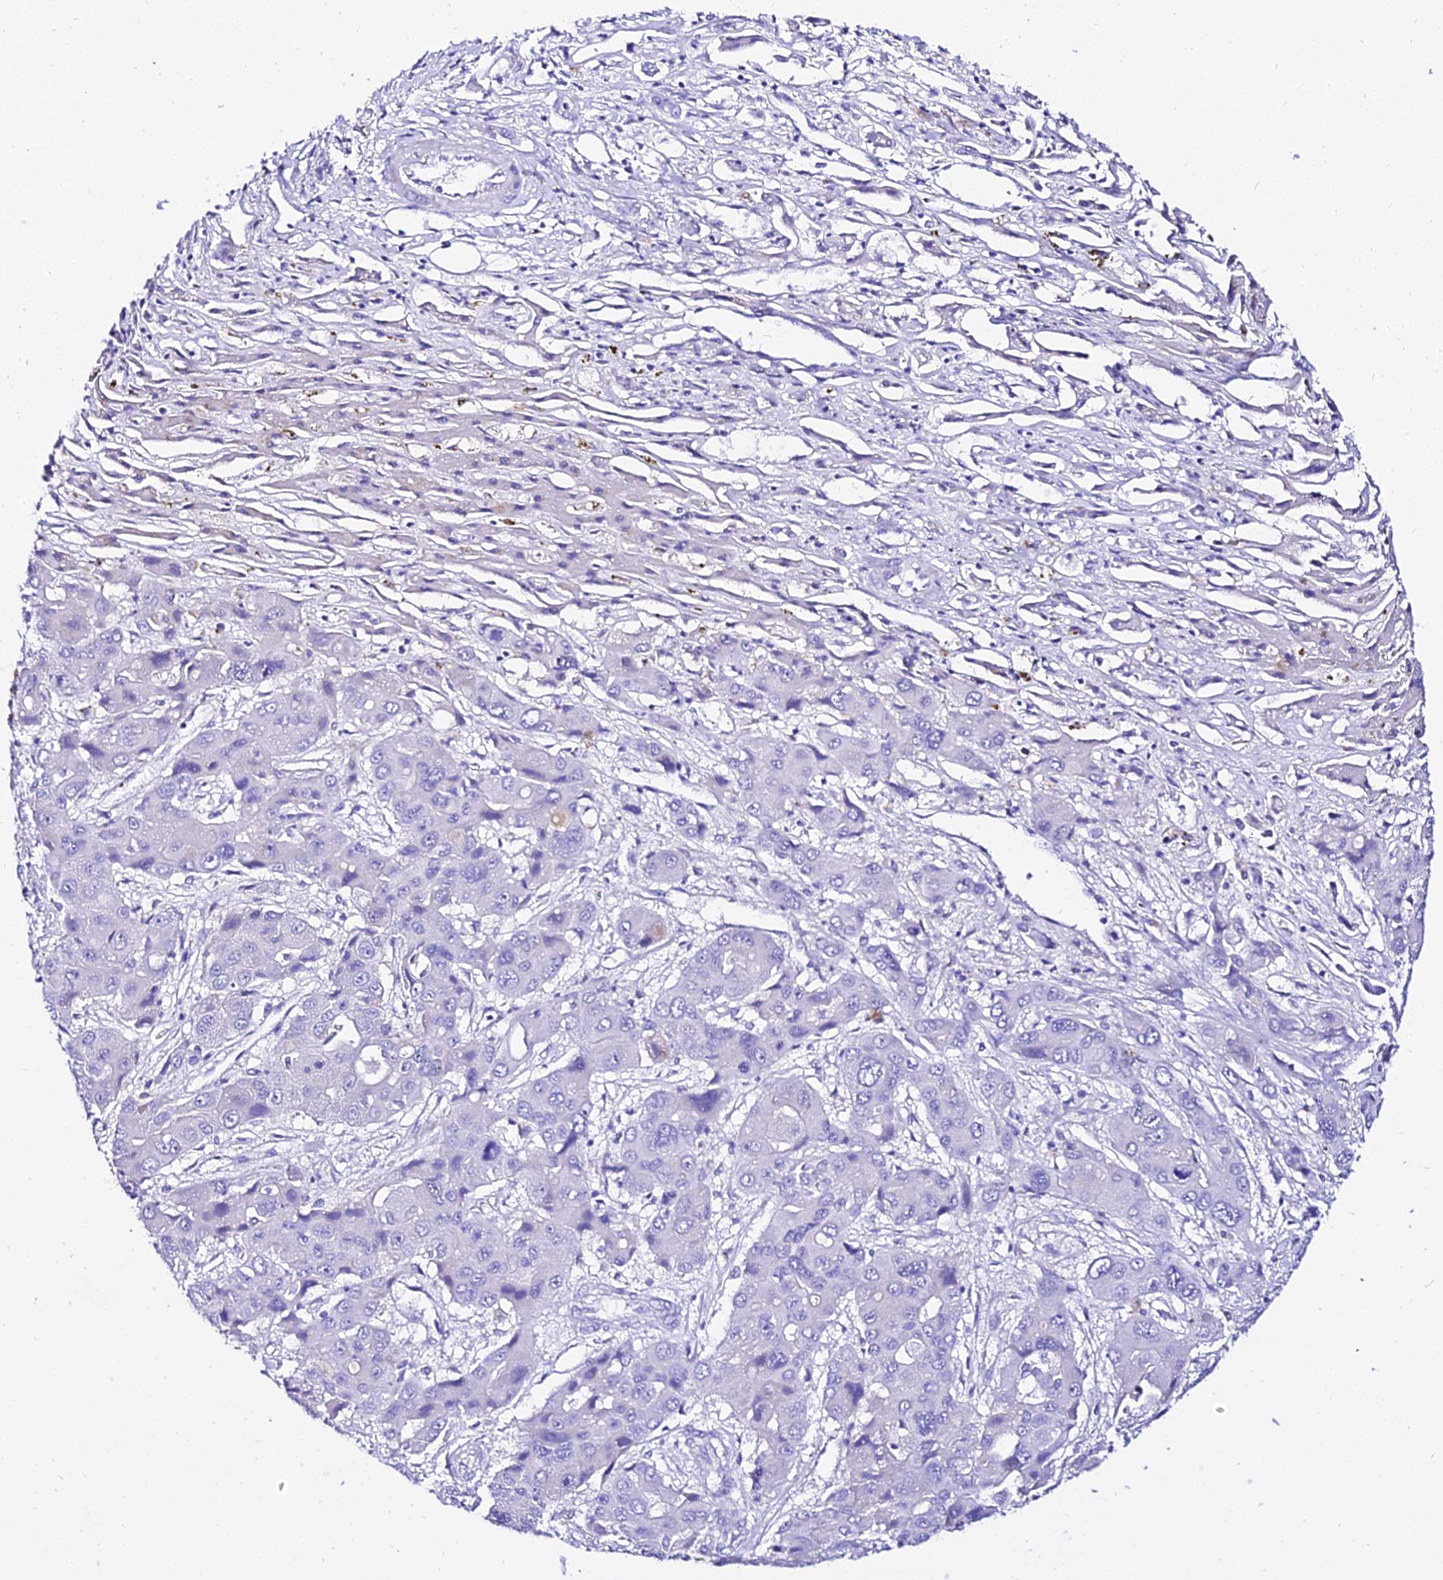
{"staining": {"intensity": "negative", "quantity": "none", "location": "none"}, "tissue": "liver cancer", "cell_type": "Tumor cells", "image_type": "cancer", "snomed": [{"axis": "morphology", "description": "Cholangiocarcinoma"}, {"axis": "topography", "description": "Liver"}], "caption": "Immunohistochemistry micrograph of liver cholangiocarcinoma stained for a protein (brown), which reveals no staining in tumor cells.", "gene": "DEFB106A", "patient": {"sex": "male", "age": 67}}